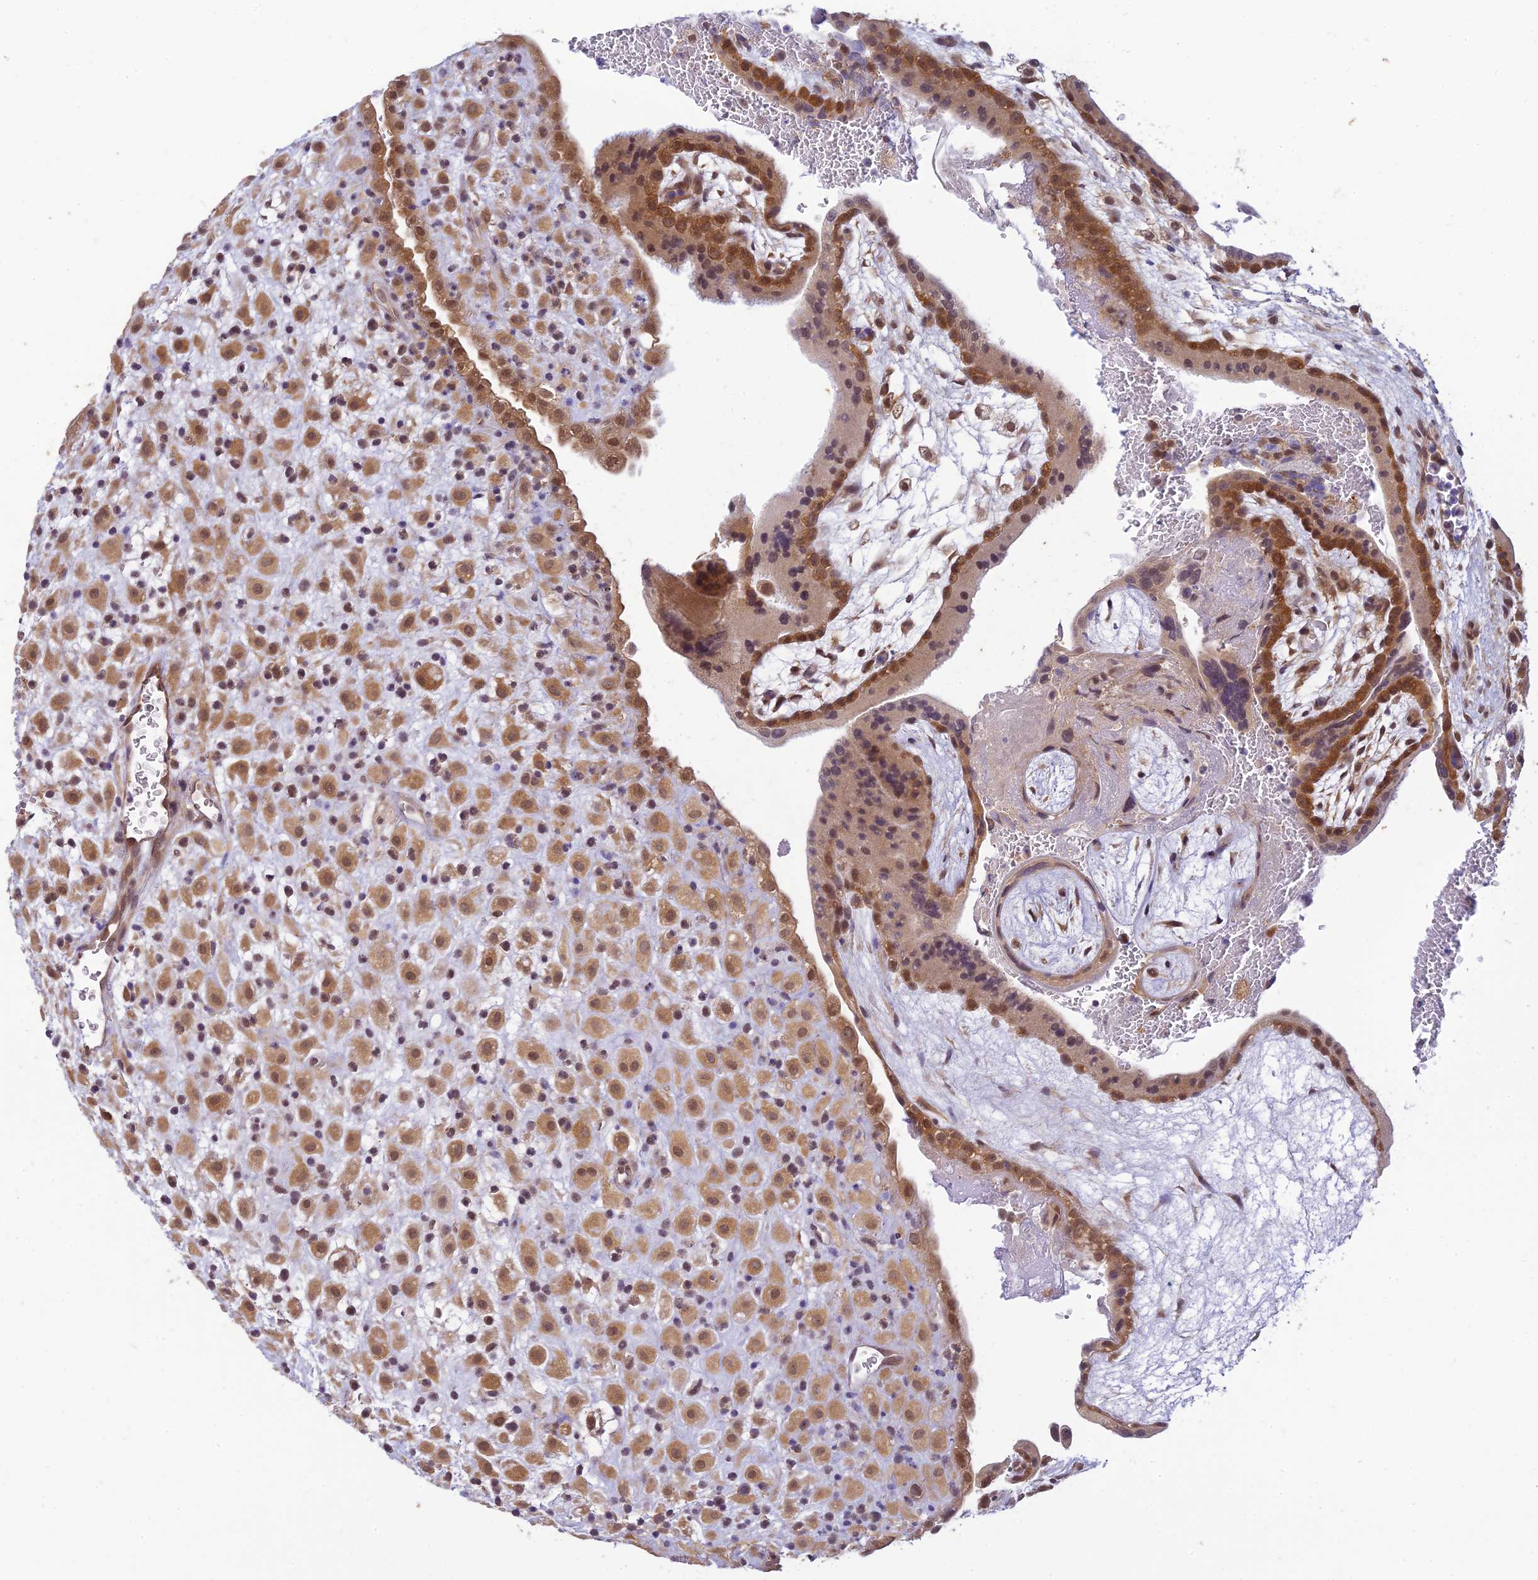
{"staining": {"intensity": "moderate", "quantity": ">75%", "location": "cytoplasmic/membranous,nuclear"}, "tissue": "placenta", "cell_type": "Decidual cells", "image_type": "normal", "snomed": [{"axis": "morphology", "description": "Normal tissue, NOS"}, {"axis": "topography", "description": "Placenta"}], "caption": "Approximately >75% of decidual cells in benign human placenta reveal moderate cytoplasmic/membranous,nuclear protein staining as visualized by brown immunohistochemical staining.", "gene": "SKIC8", "patient": {"sex": "female", "age": 35}}